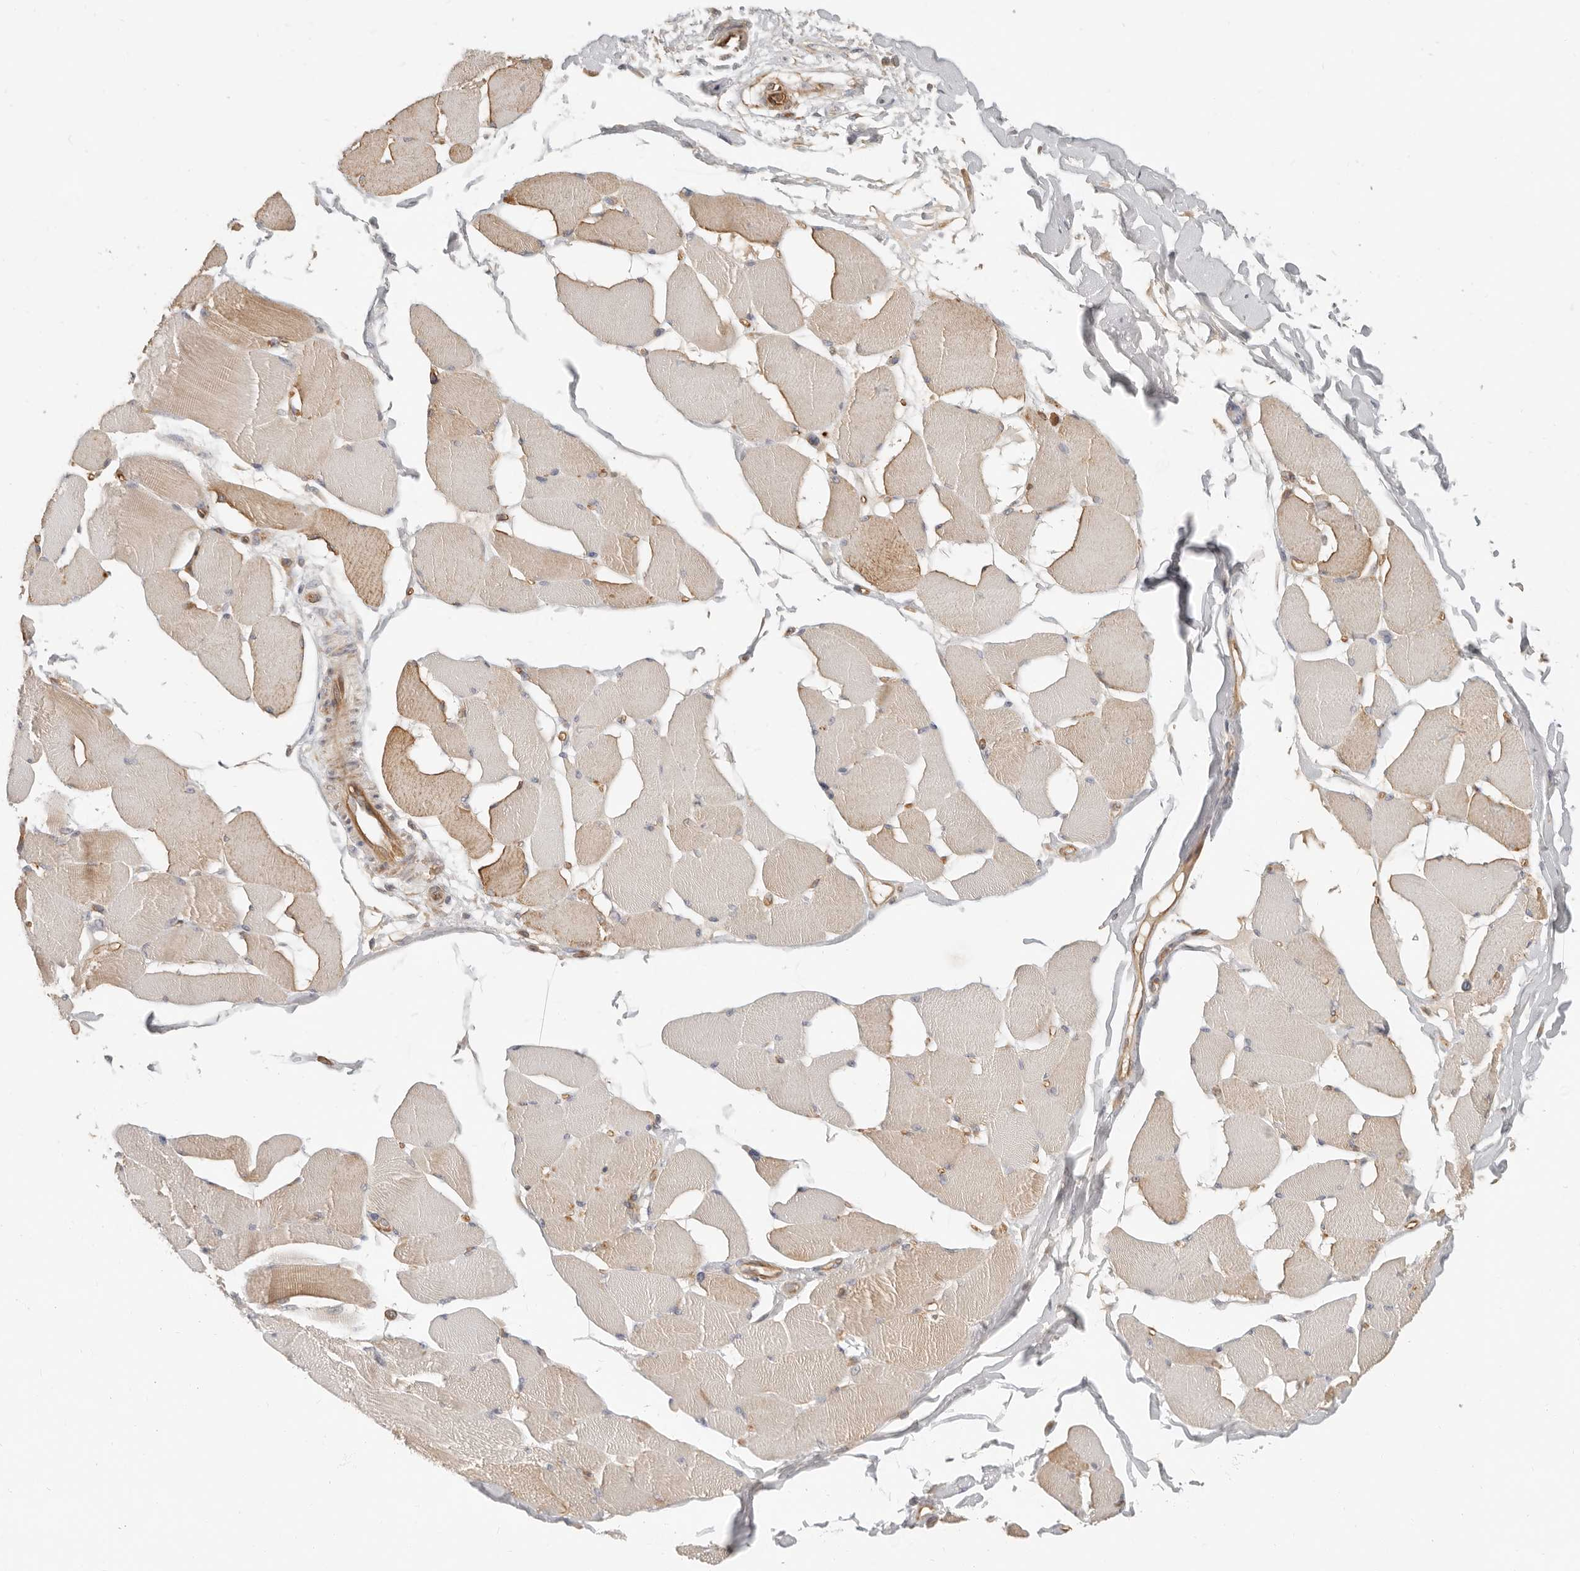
{"staining": {"intensity": "moderate", "quantity": "25%-75%", "location": "cytoplasmic/membranous"}, "tissue": "skeletal muscle", "cell_type": "Myocytes", "image_type": "normal", "snomed": [{"axis": "morphology", "description": "Normal tissue, NOS"}, {"axis": "topography", "description": "Skin"}, {"axis": "topography", "description": "Skeletal muscle"}], "caption": "Moderate cytoplasmic/membranous expression for a protein is identified in approximately 25%-75% of myocytes of unremarkable skeletal muscle using immunohistochemistry (IHC).", "gene": "SPRING1", "patient": {"sex": "male", "age": 83}}